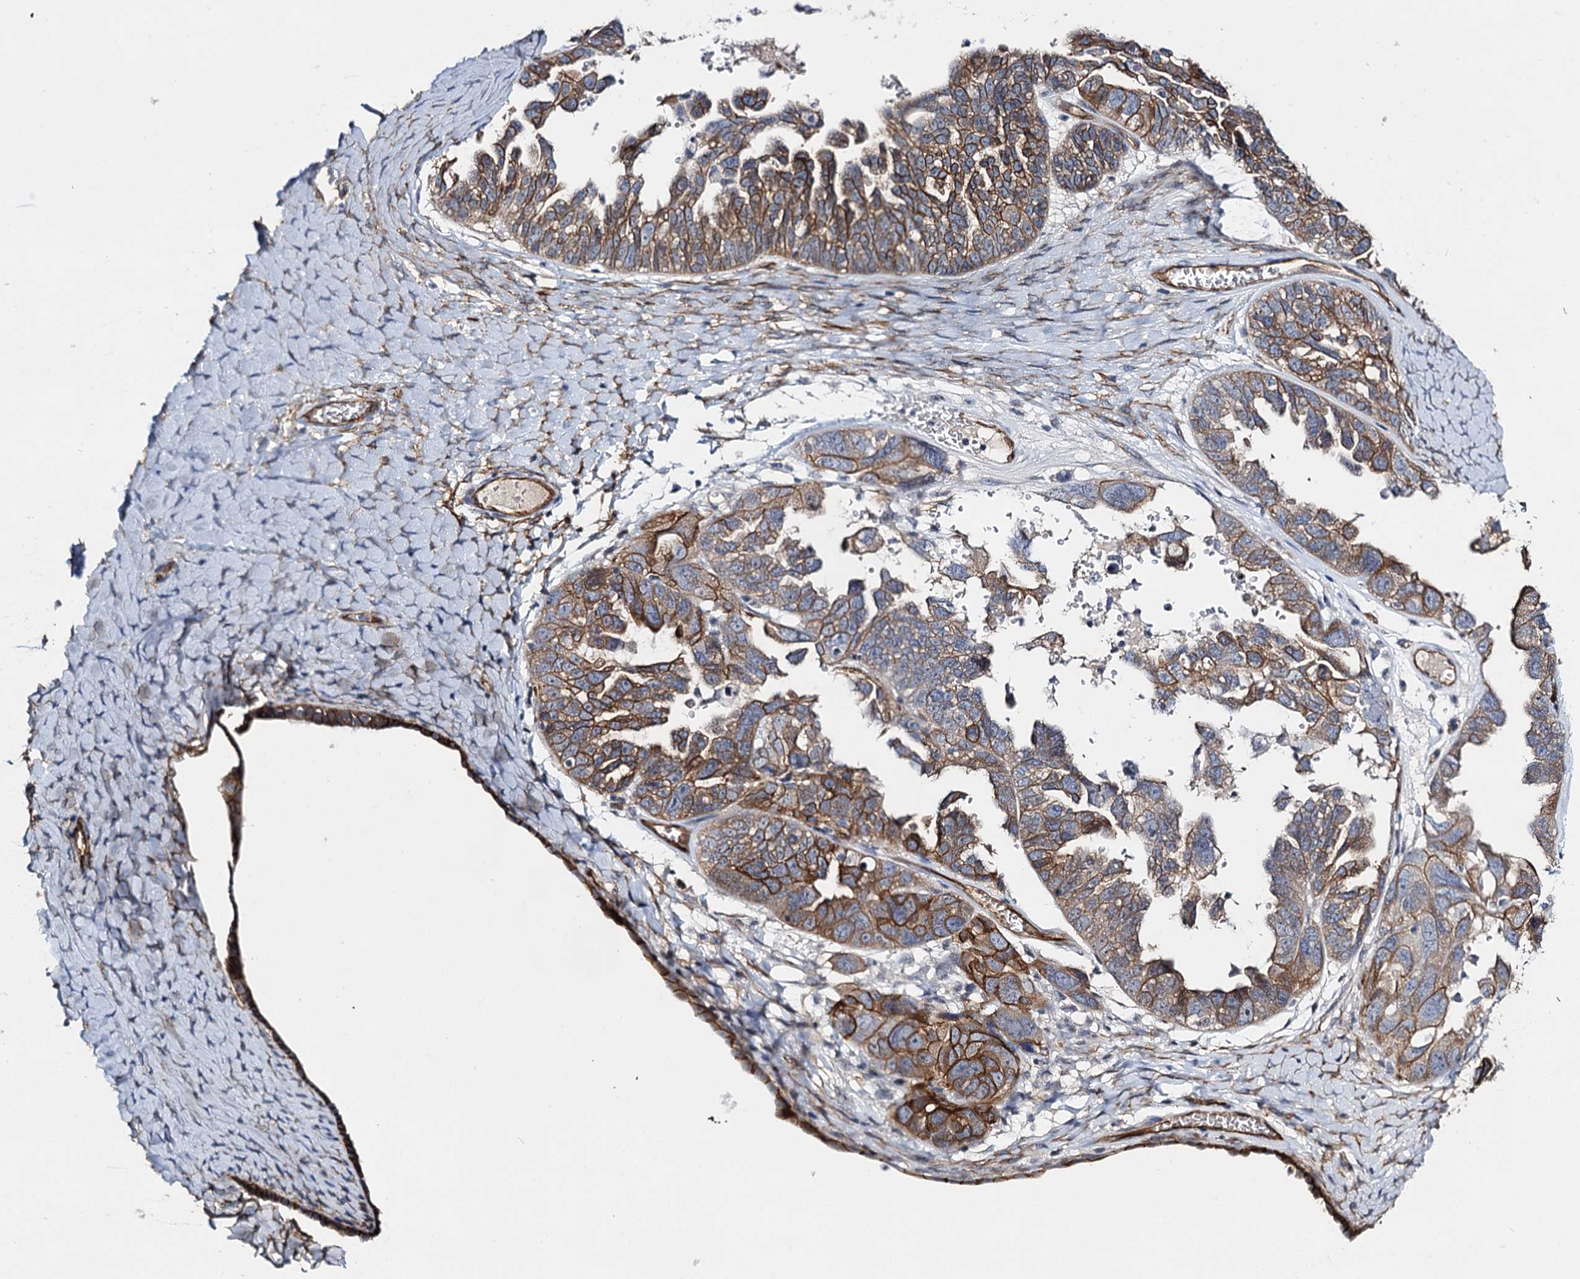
{"staining": {"intensity": "strong", "quantity": ">75%", "location": "cytoplasmic/membranous"}, "tissue": "ovarian cancer", "cell_type": "Tumor cells", "image_type": "cancer", "snomed": [{"axis": "morphology", "description": "Cystadenocarcinoma, serous, NOS"}, {"axis": "topography", "description": "Ovary"}], "caption": "This is a micrograph of immunohistochemistry staining of ovarian cancer, which shows strong staining in the cytoplasmic/membranous of tumor cells.", "gene": "ABLIM1", "patient": {"sex": "female", "age": 79}}